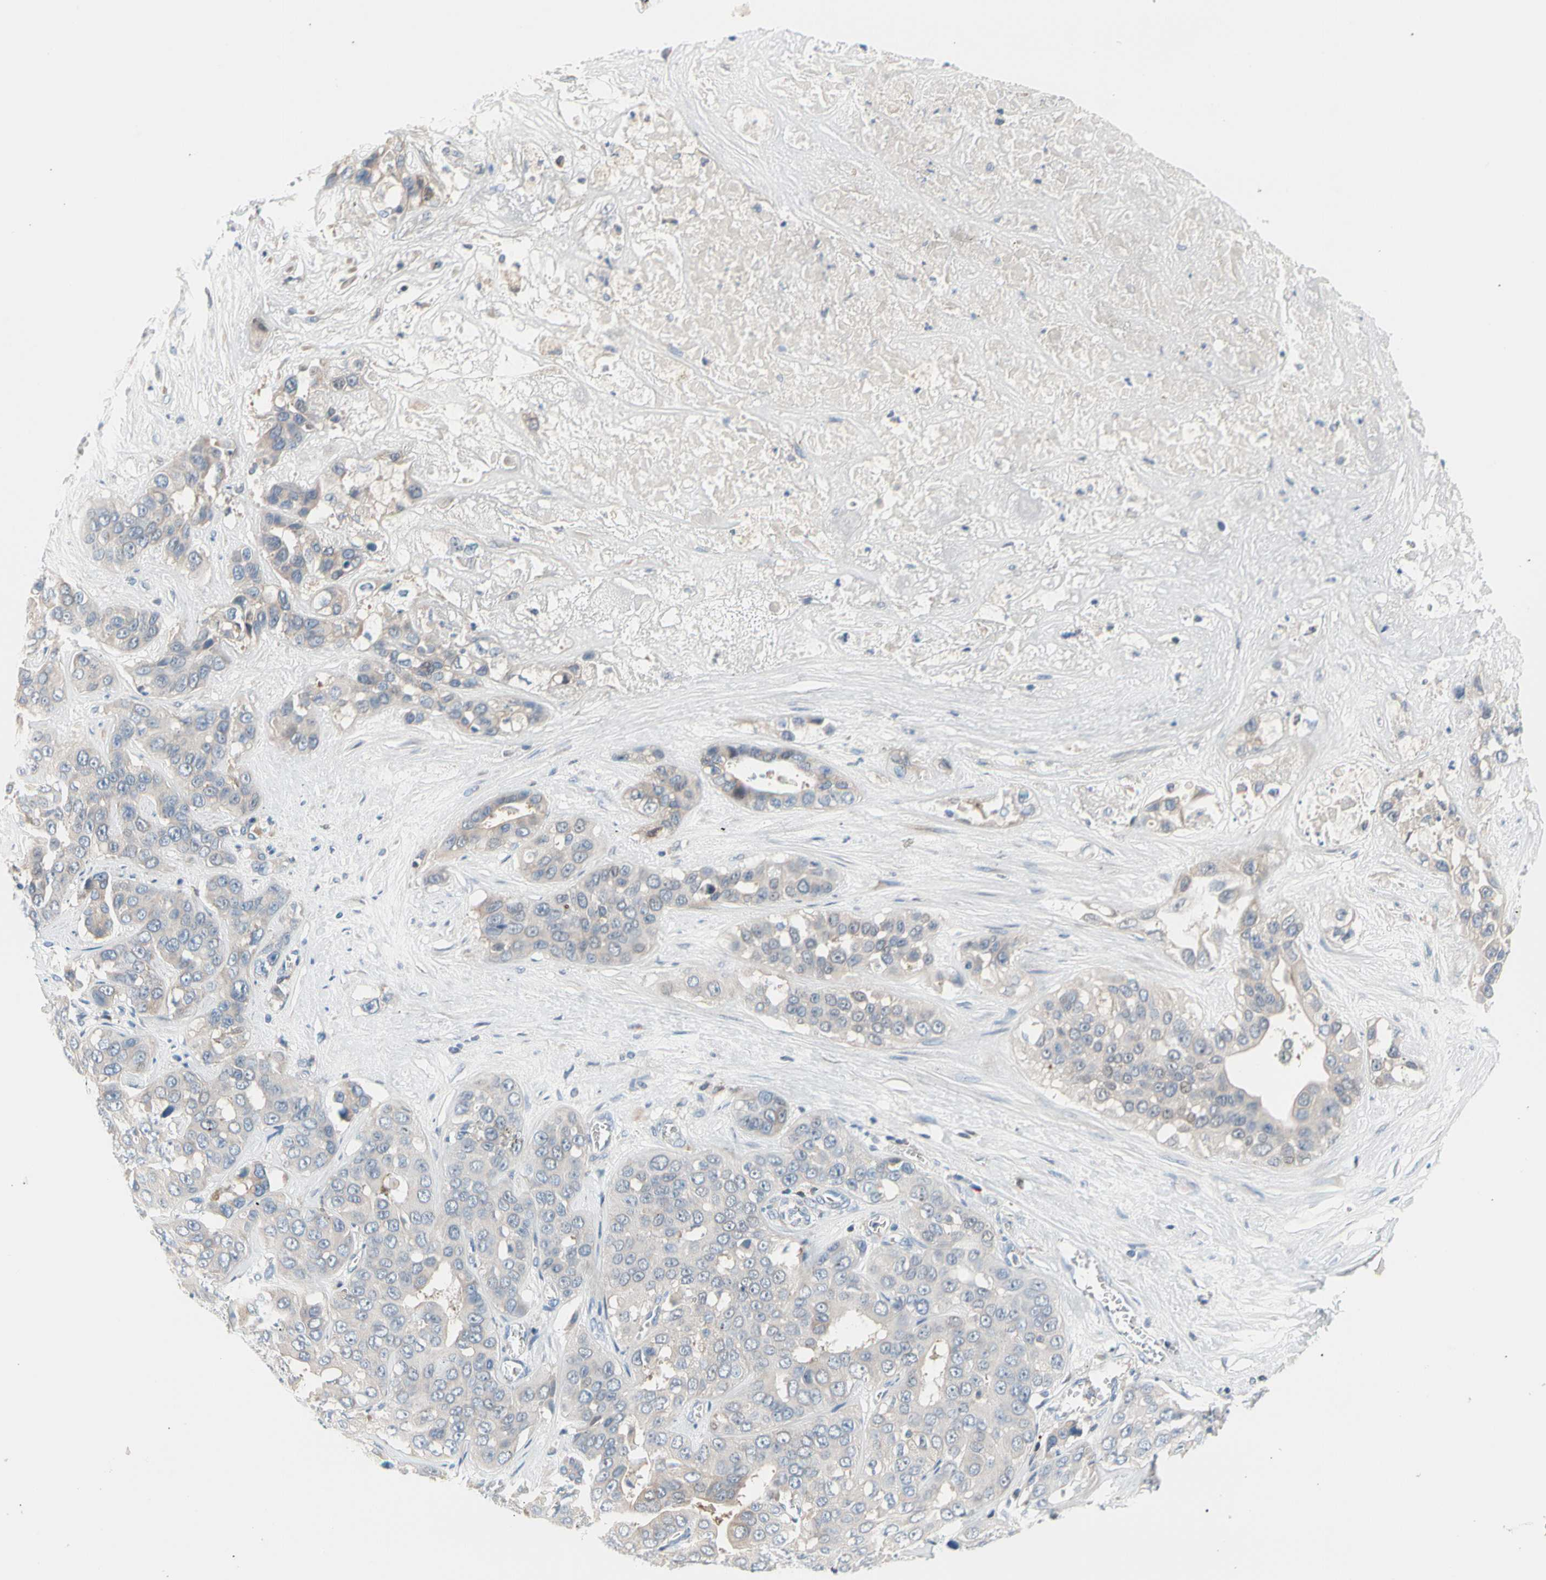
{"staining": {"intensity": "weak", "quantity": "<25%", "location": "cytoplasmic/membranous"}, "tissue": "liver cancer", "cell_type": "Tumor cells", "image_type": "cancer", "snomed": [{"axis": "morphology", "description": "Cholangiocarcinoma"}, {"axis": "topography", "description": "Liver"}], "caption": "Liver cholangiocarcinoma was stained to show a protein in brown. There is no significant positivity in tumor cells.", "gene": "MAP3K3", "patient": {"sex": "female", "age": 52}}